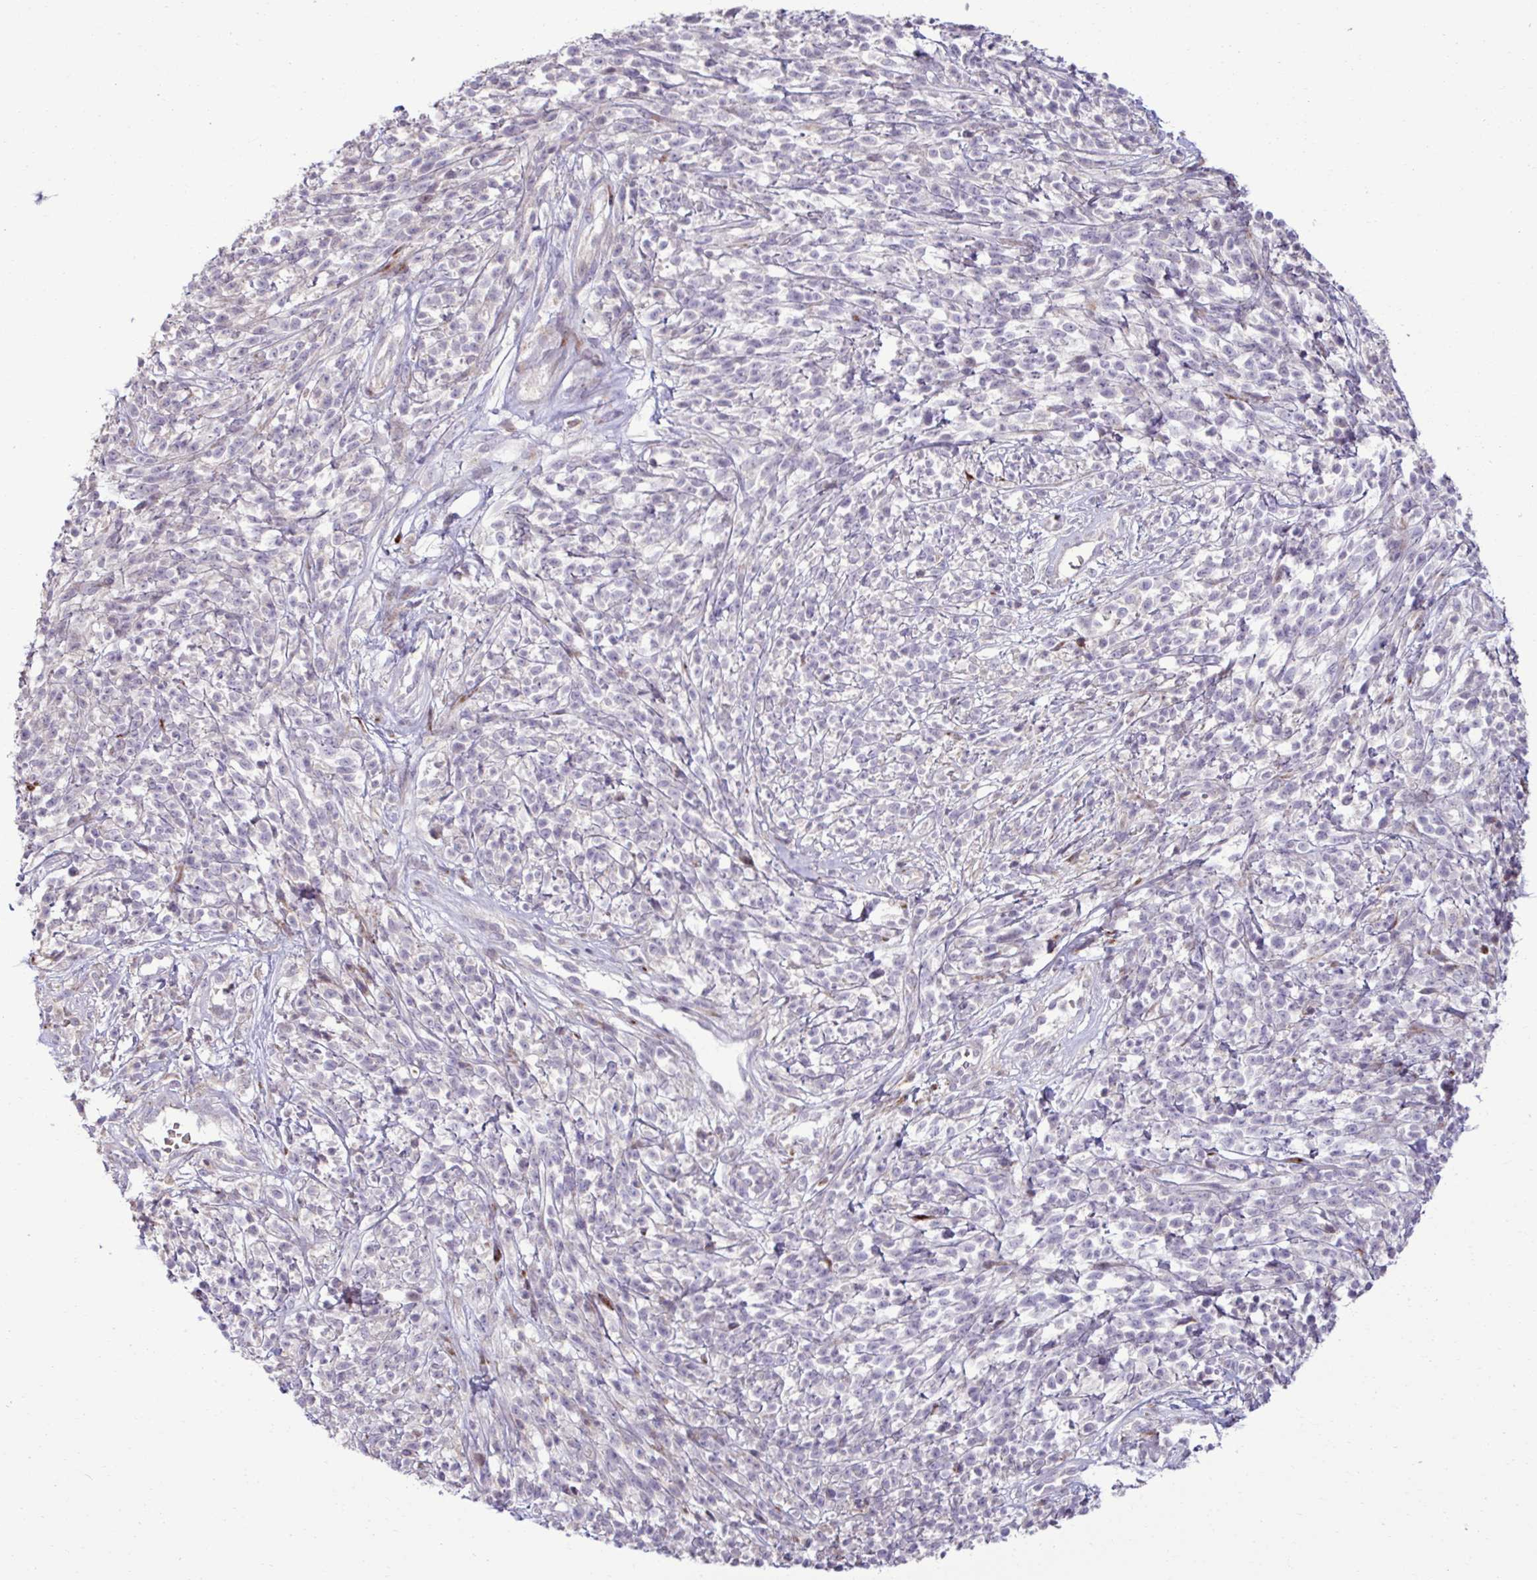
{"staining": {"intensity": "negative", "quantity": "none", "location": "none"}, "tissue": "melanoma", "cell_type": "Tumor cells", "image_type": "cancer", "snomed": [{"axis": "morphology", "description": "Malignant melanoma, NOS"}, {"axis": "topography", "description": "Skin"}, {"axis": "topography", "description": "Skin of trunk"}], "caption": "High power microscopy photomicrograph of an IHC photomicrograph of melanoma, revealing no significant positivity in tumor cells.", "gene": "LIMS1", "patient": {"sex": "male", "age": 74}}